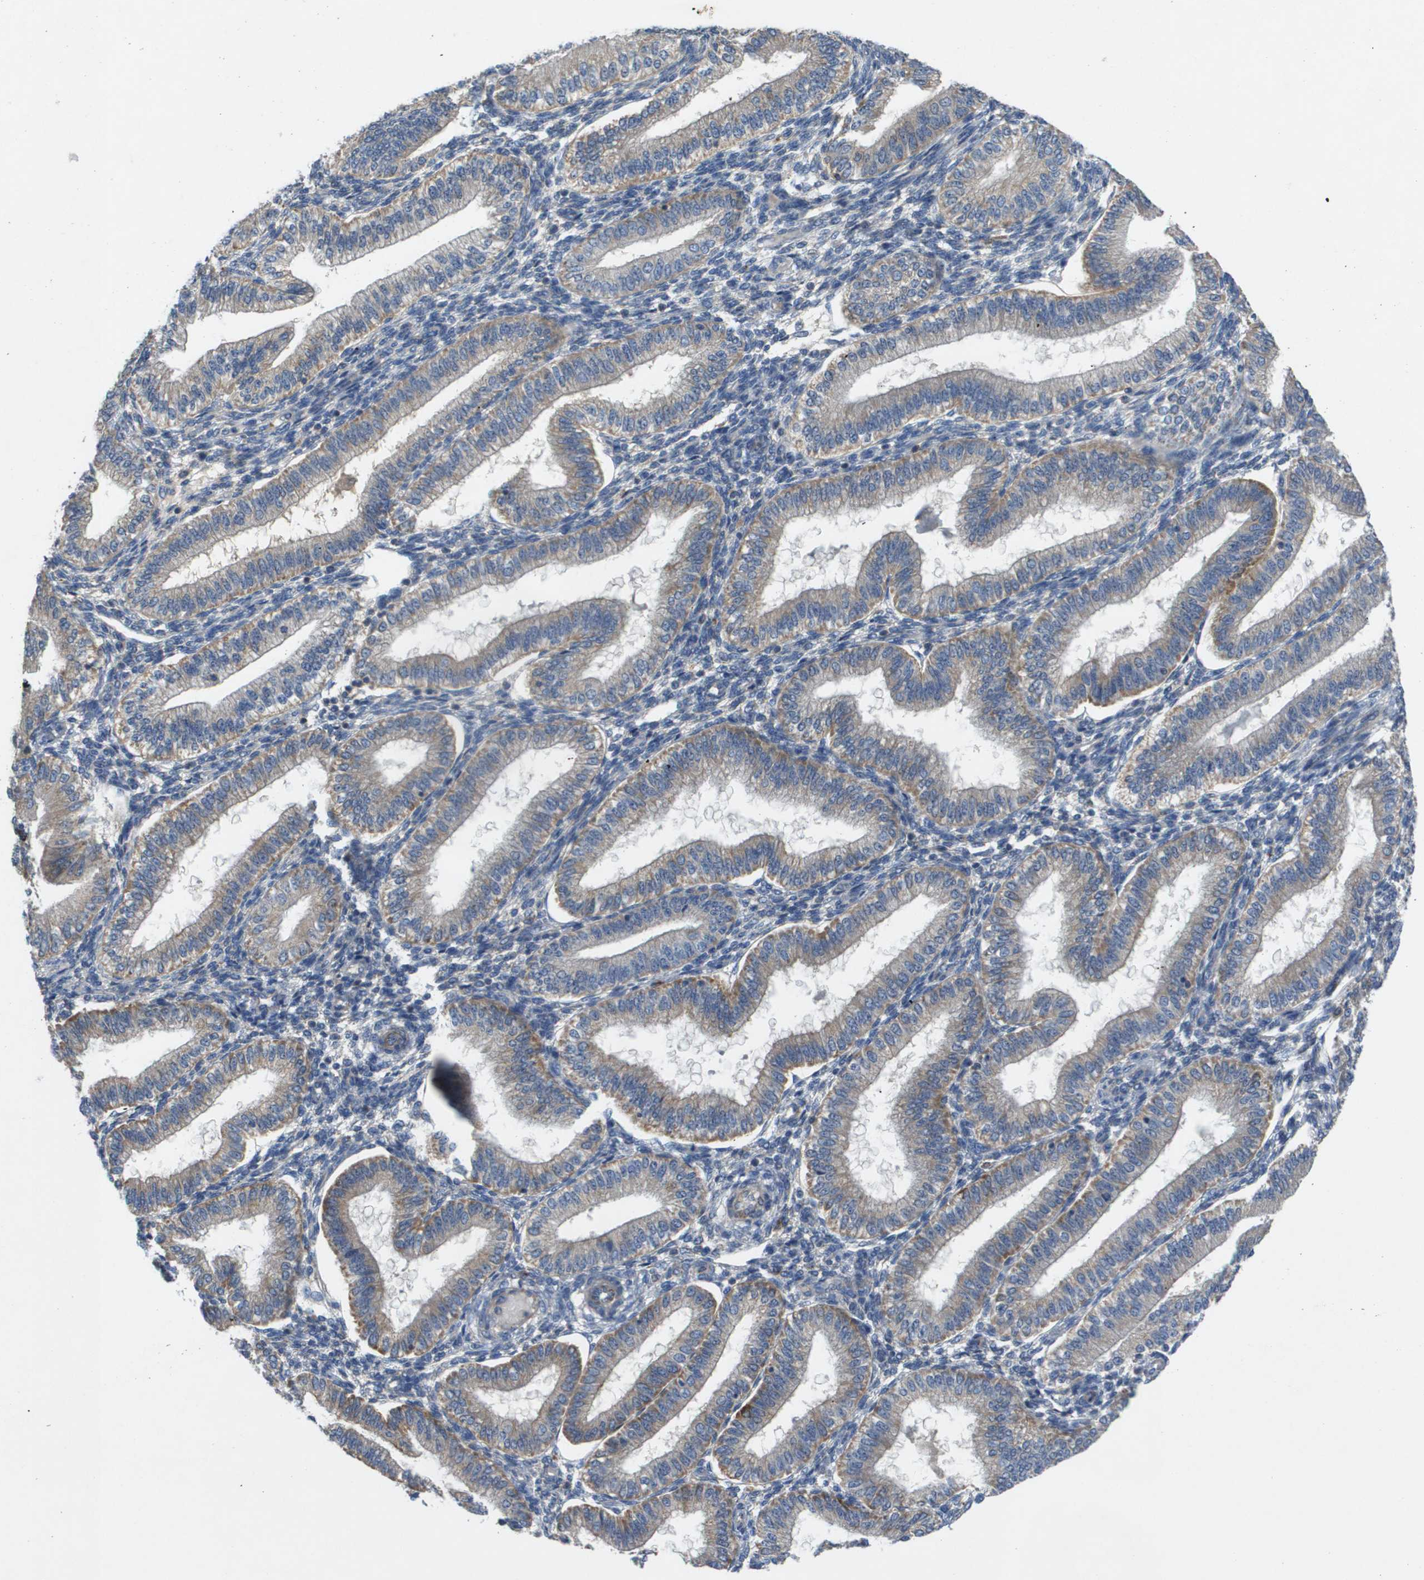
{"staining": {"intensity": "weak", "quantity": "<25%", "location": "cytoplasmic/membranous"}, "tissue": "endometrium", "cell_type": "Cells in endometrial stroma", "image_type": "normal", "snomed": [{"axis": "morphology", "description": "Normal tissue, NOS"}, {"axis": "topography", "description": "Endometrium"}], "caption": "A high-resolution image shows immunohistochemistry (IHC) staining of normal endometrium, which shows no significant positivity in cells in endometrial stroma.", "gene": "B3GNT5", "patient": {"sex": "female", "age": 39}}